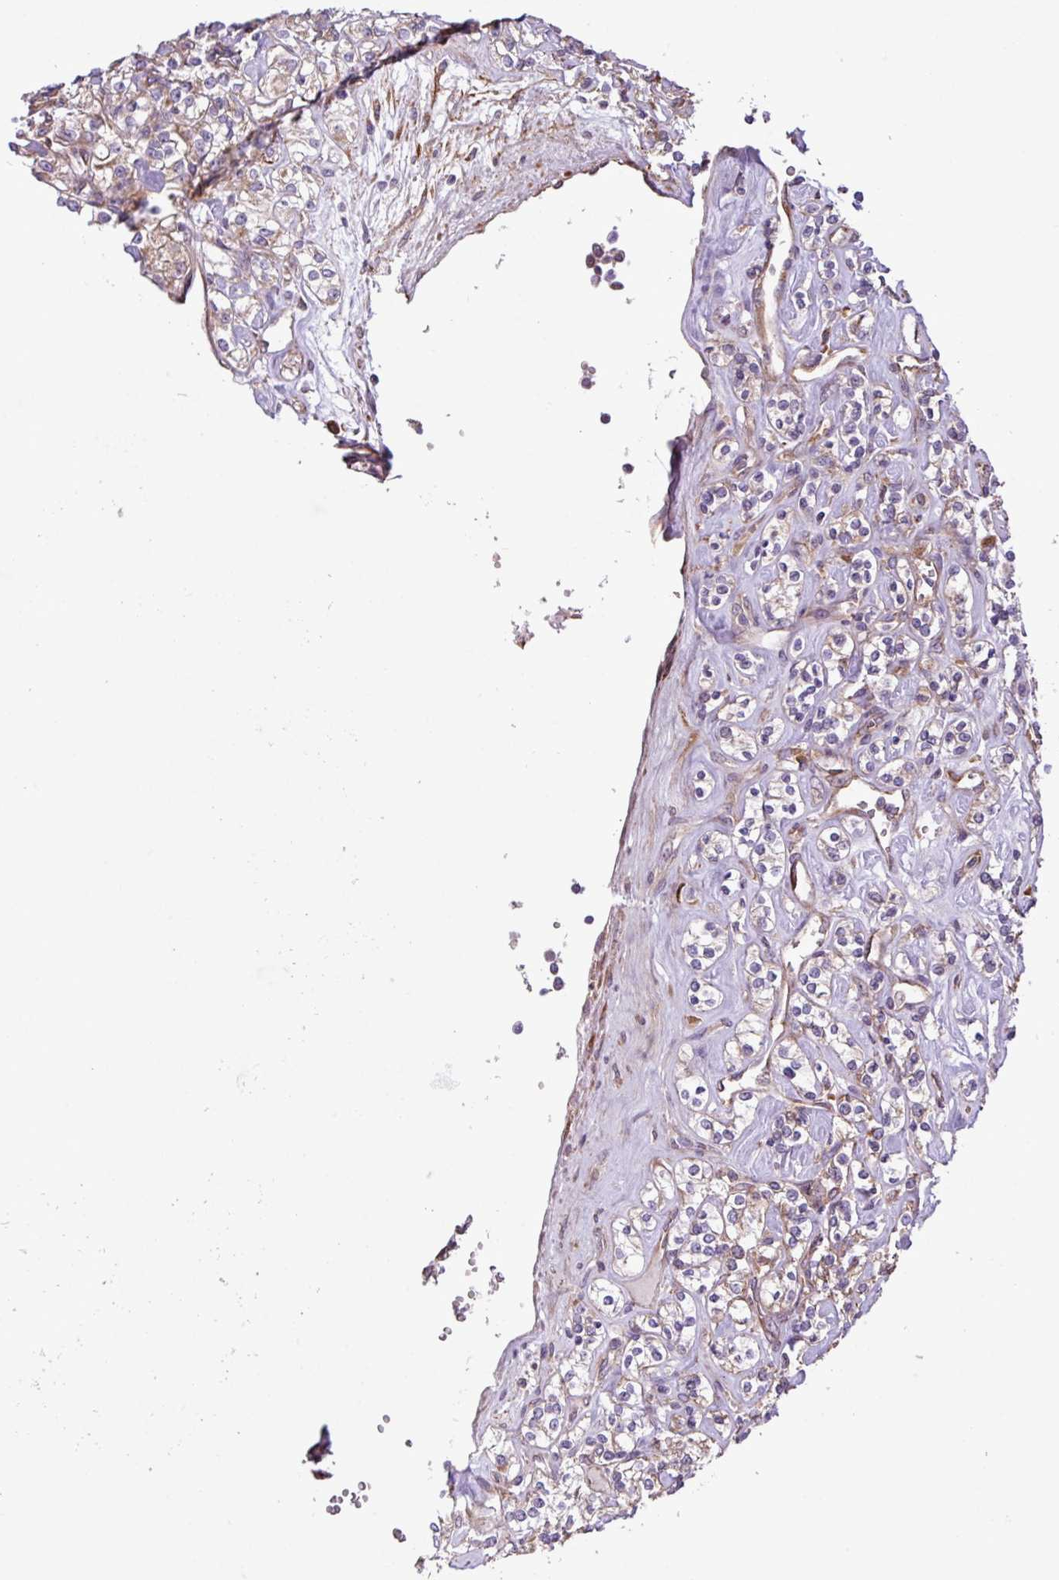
{"staining": {"intensity": "weak", "quantity": "25%-75%", "location": "cytoplasmic/membranous"}, "tissue": "renal cancer", "cell_type": "Tumor cells", "image_type": "cancer", "snomed": [{"axis": "morphology", "description": "Adenocarcinoma, NOS"}, {"axis": "topography", "description": "Kidney"}], "caption": "Immunohistochemical staining of adenocarcinoma (renal) exhibits low levels of weak cytoplasmic/membranous protein positivity in about 25%-75% of tumor cells.", "gene": "MEGF6", "patient": {"sex": "male", "age": 77}}